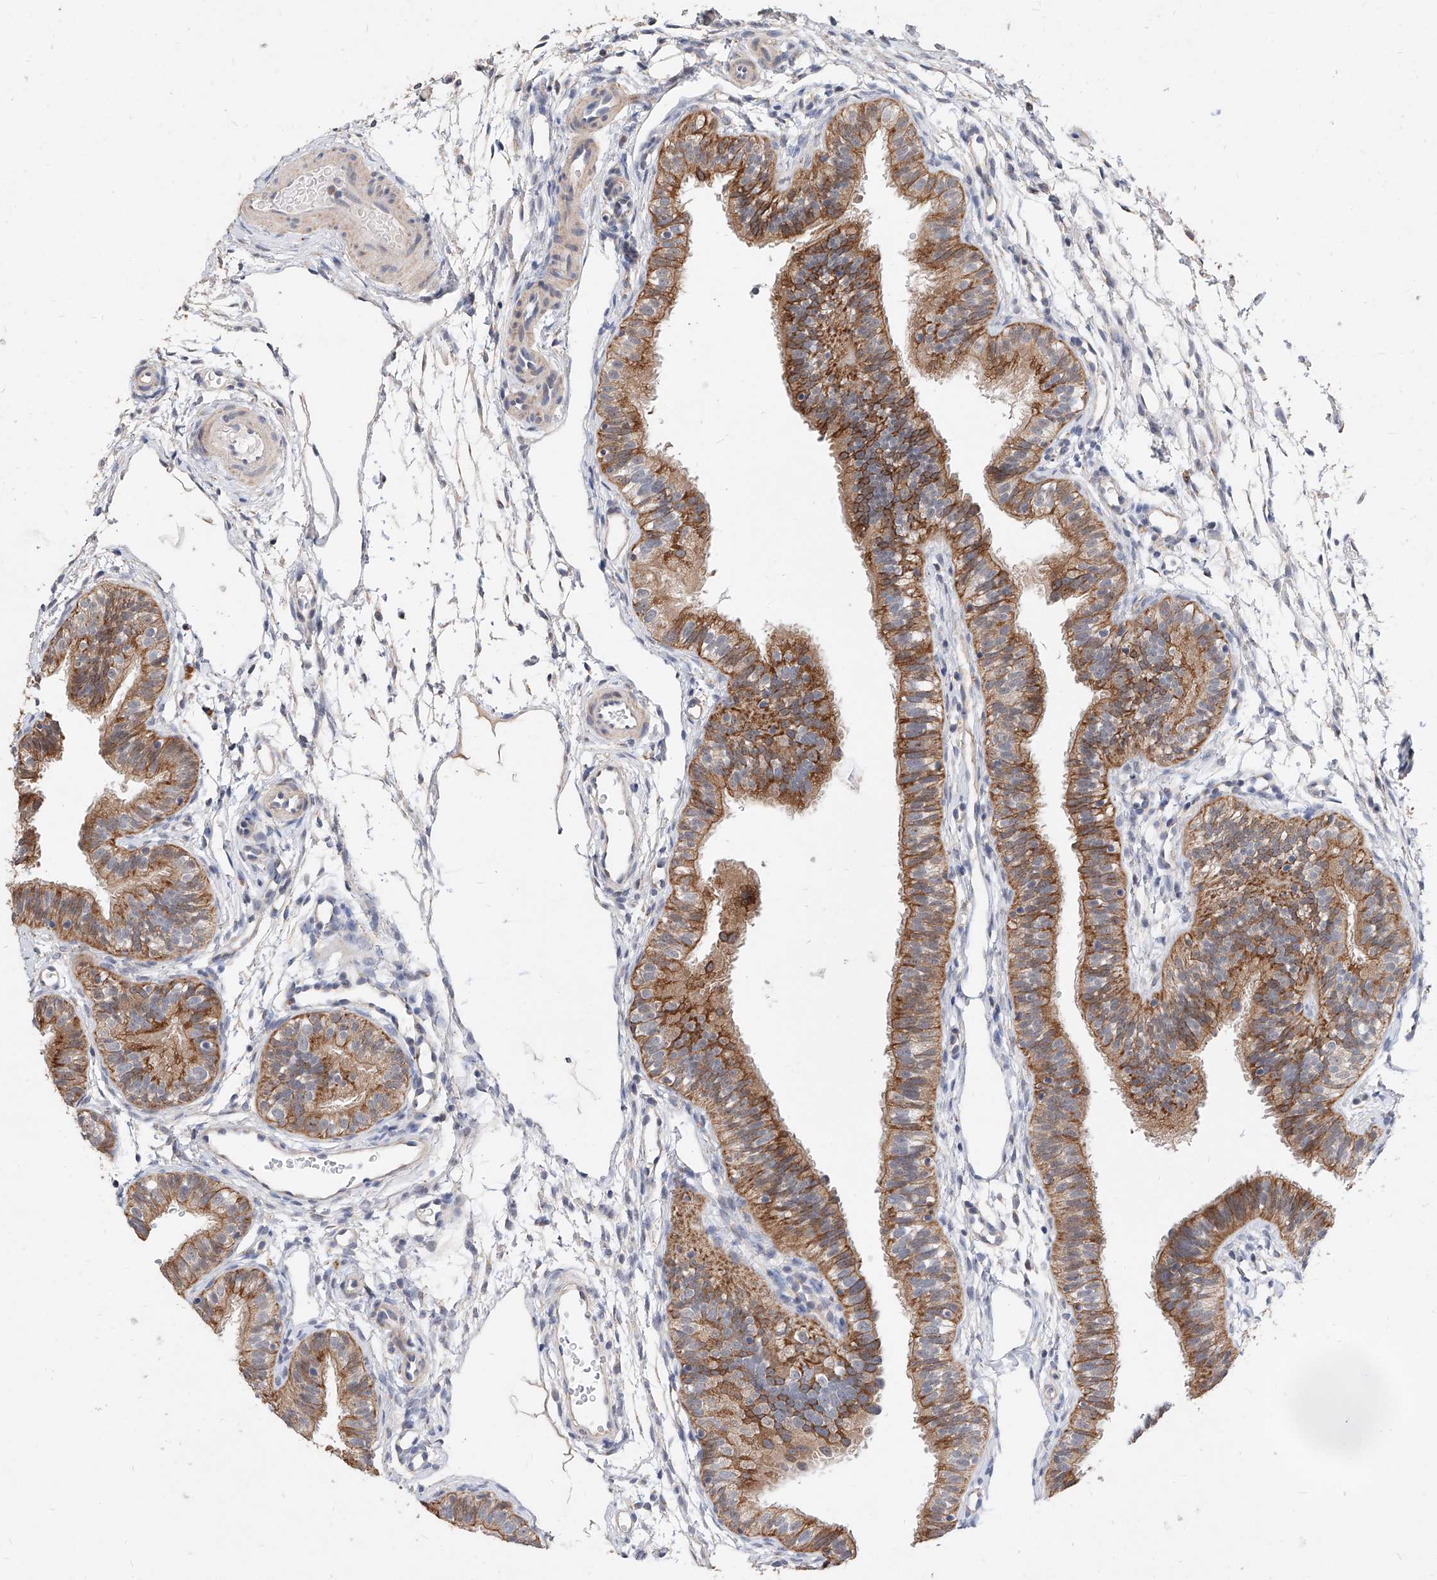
{"staining": {"intensity": "moderate", "quantity": ">75%", "location": "cytoplasmic/membranous"}, "tissue": "fallopian tube", "cell_type": "Glandular cells", "image_type": "normal", "snomed": [{"axis": "morphology", "description": "Normal tissue, NOS"}, {"axis": "topography", "description": "Fallopian tube"}], "caption": "The photomicrograph exhibits immunohistochemical staining of benign fallopian tube. There is moderate cytoplasmic/membranous staining is seen in about >75% of glandular cells.", "gene": "MFSD4B", "patient": {"sex": "female", "age": 35}}